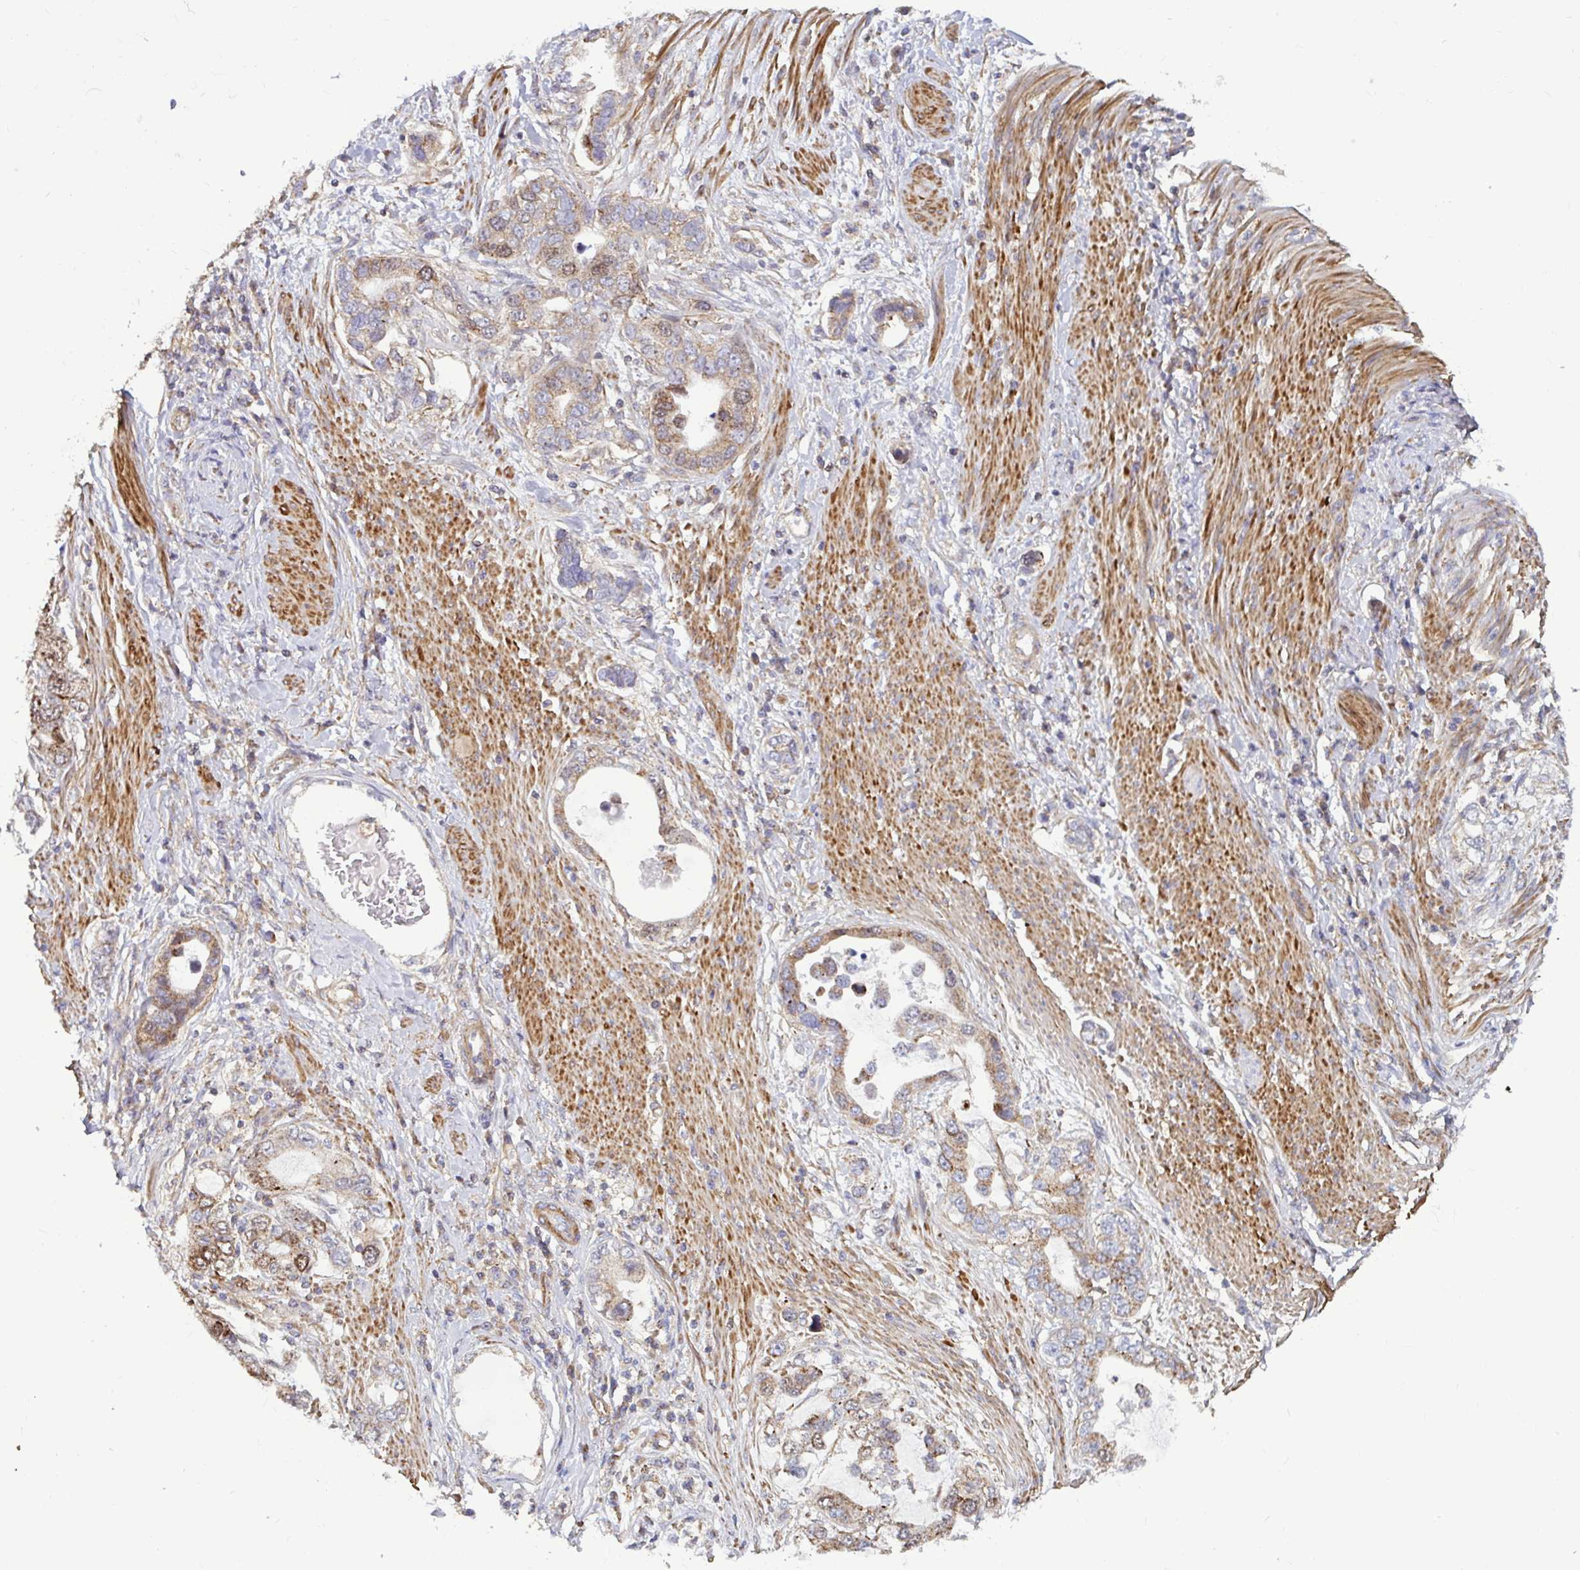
{"staining": {"intensity": "moderate", "quantity": ">75%", "location": "cytoplasmic/membranous"}, "tissue": "stomach cancer", "cell_type": "Tumor cells", "image_type": "cancer", "snomed": [{"axis": "morphology", "description": "Adenocarcinoma, NOS"}, {"axis": "topography", "description": "Stomach, lower"}], "caption": "Human adenocarcinoma (stomach) stained with a protein marker shows moderate staining in tumor cells.", "gene": "SPRY1", "patient": {"sex": "female", "age": 93}}